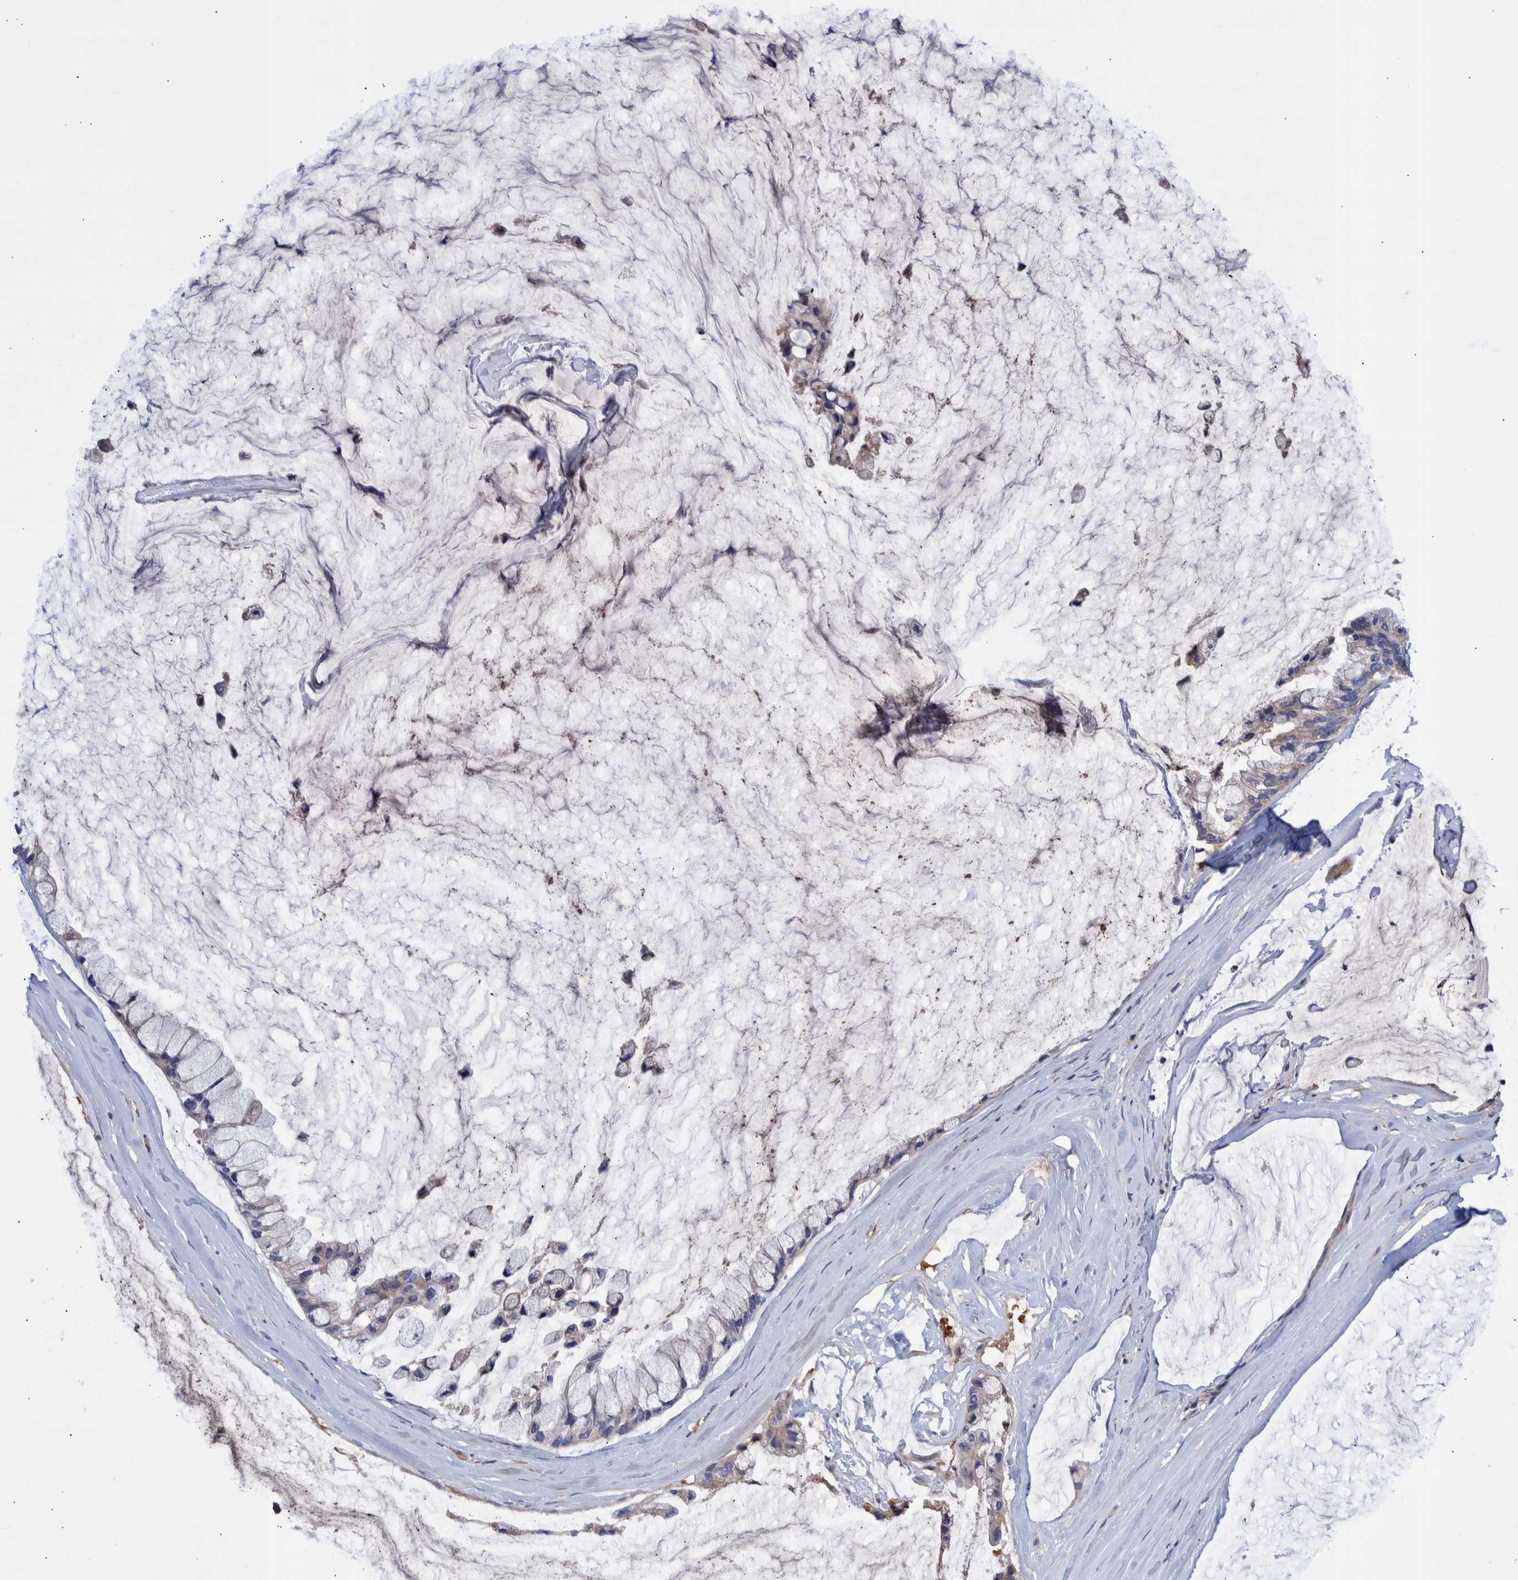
{"staining": {"intensity": "weak", "quantity": "<25%", "location": "cytoplasmic/membranous"}, "tissue": "ovarian cancer", "cell_type": "Tumor cells", "image_type": "cancer", "snomed": [{"axis": "morphology", "description": "Cystadenocarcinoma, mucinous, NOS"}, {"axis": "topography", "description": "Ovary"}], "caption": "DAB immunohistochemical staining of human ovarian cancer (mucinous cystadenocarcinoma) exhibits no significant expression in tumor cells.", "gene": "DLL4", "patient": {"sex": "female", "age": 39}}